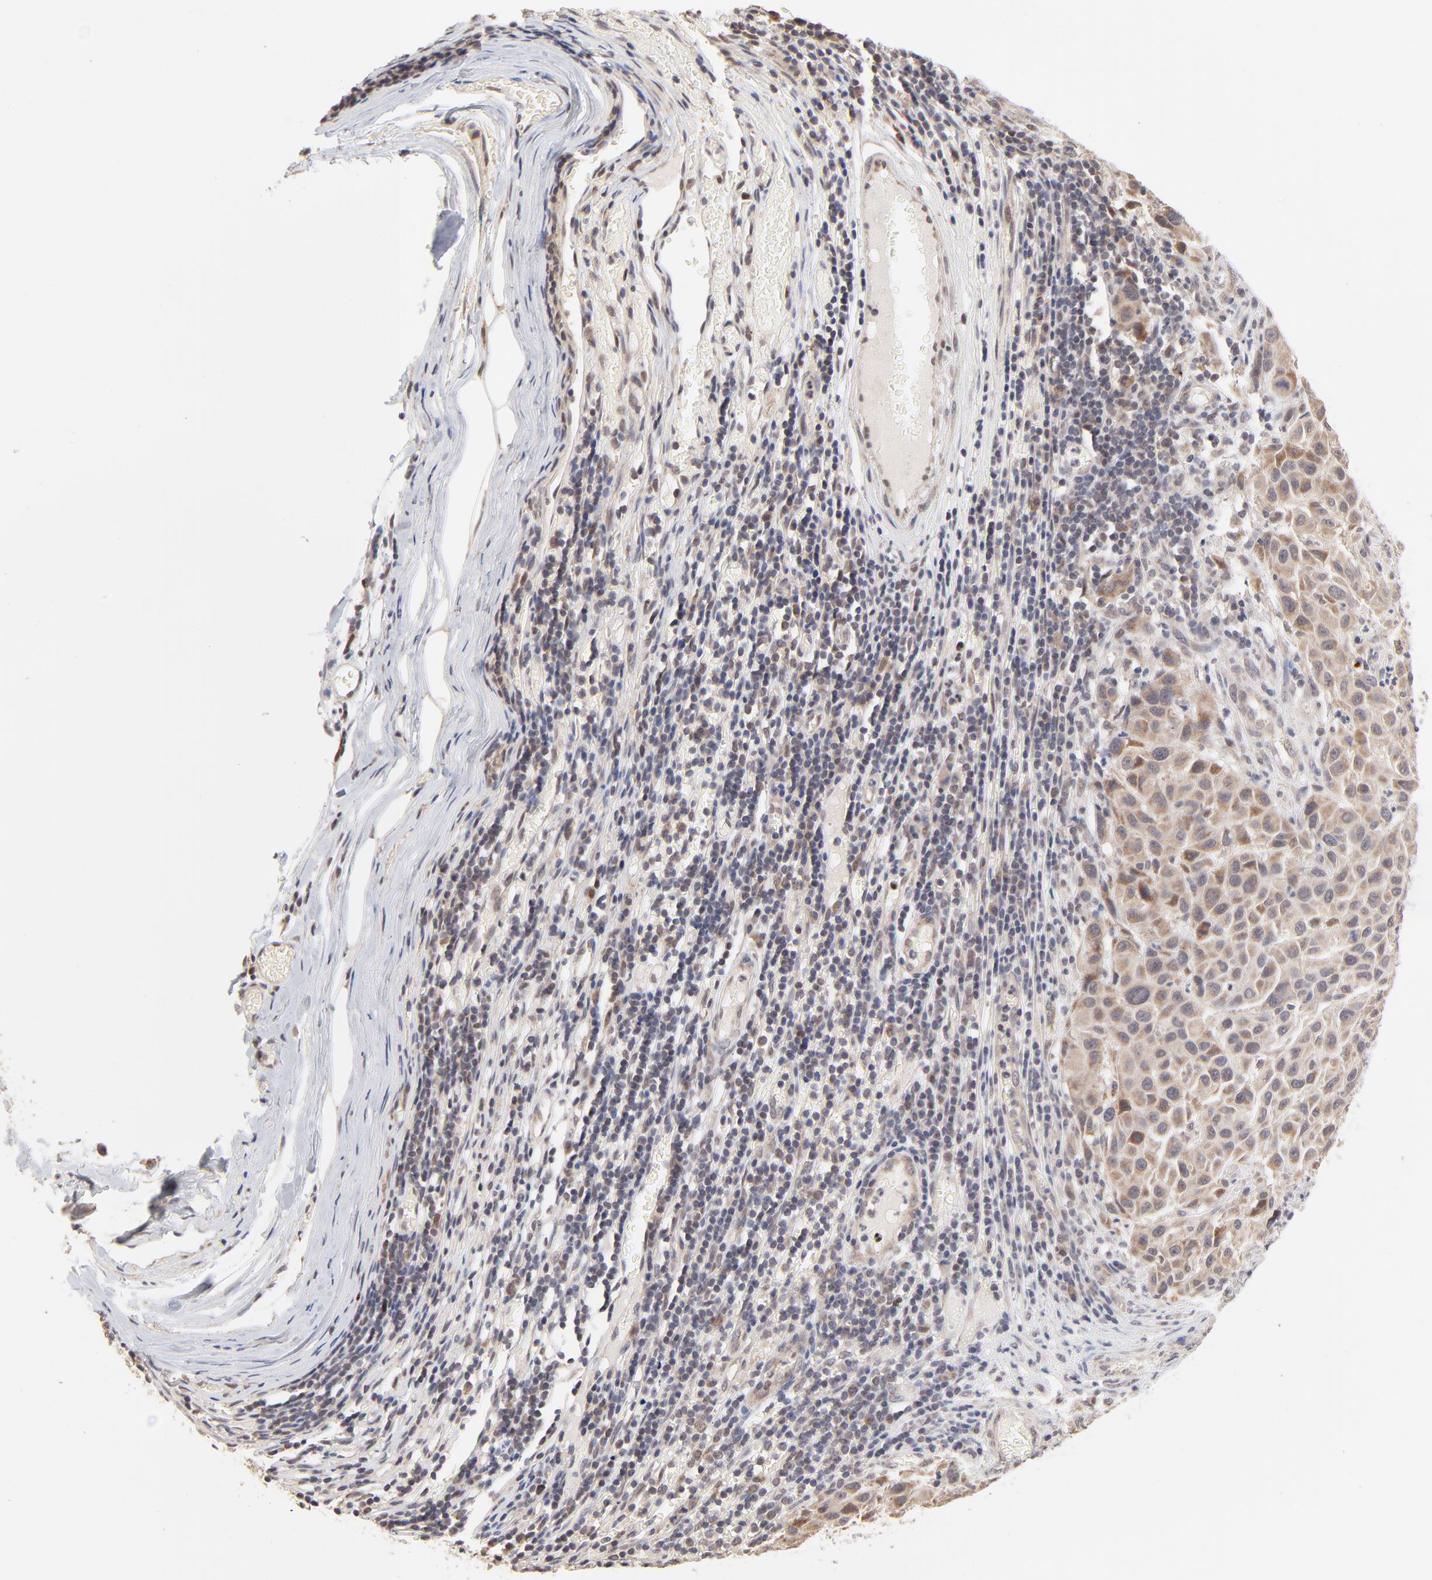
{"staining": {"intensity": "moderate", "quantity": "25%-75%", "location": "cytoplasmic/membranous"}, "tissue": "melanoma", "cell_type": "Tumor cells", "image_type": "cancer", "snomed": [{"axis": "morphology", "description": "Malignant melanoma, Metastatic site"}, {"axis": "topography", "description": "Lymph node"}], "caption": "Protein staining by IHC exhibits moderate cytoplasmic/membranous positivity in about 25%-75% of tumor cells in melanoma. Nuclei are stained in blue.", "gene": "MSL2", "patient": {"sex": "male", "age": 61}}